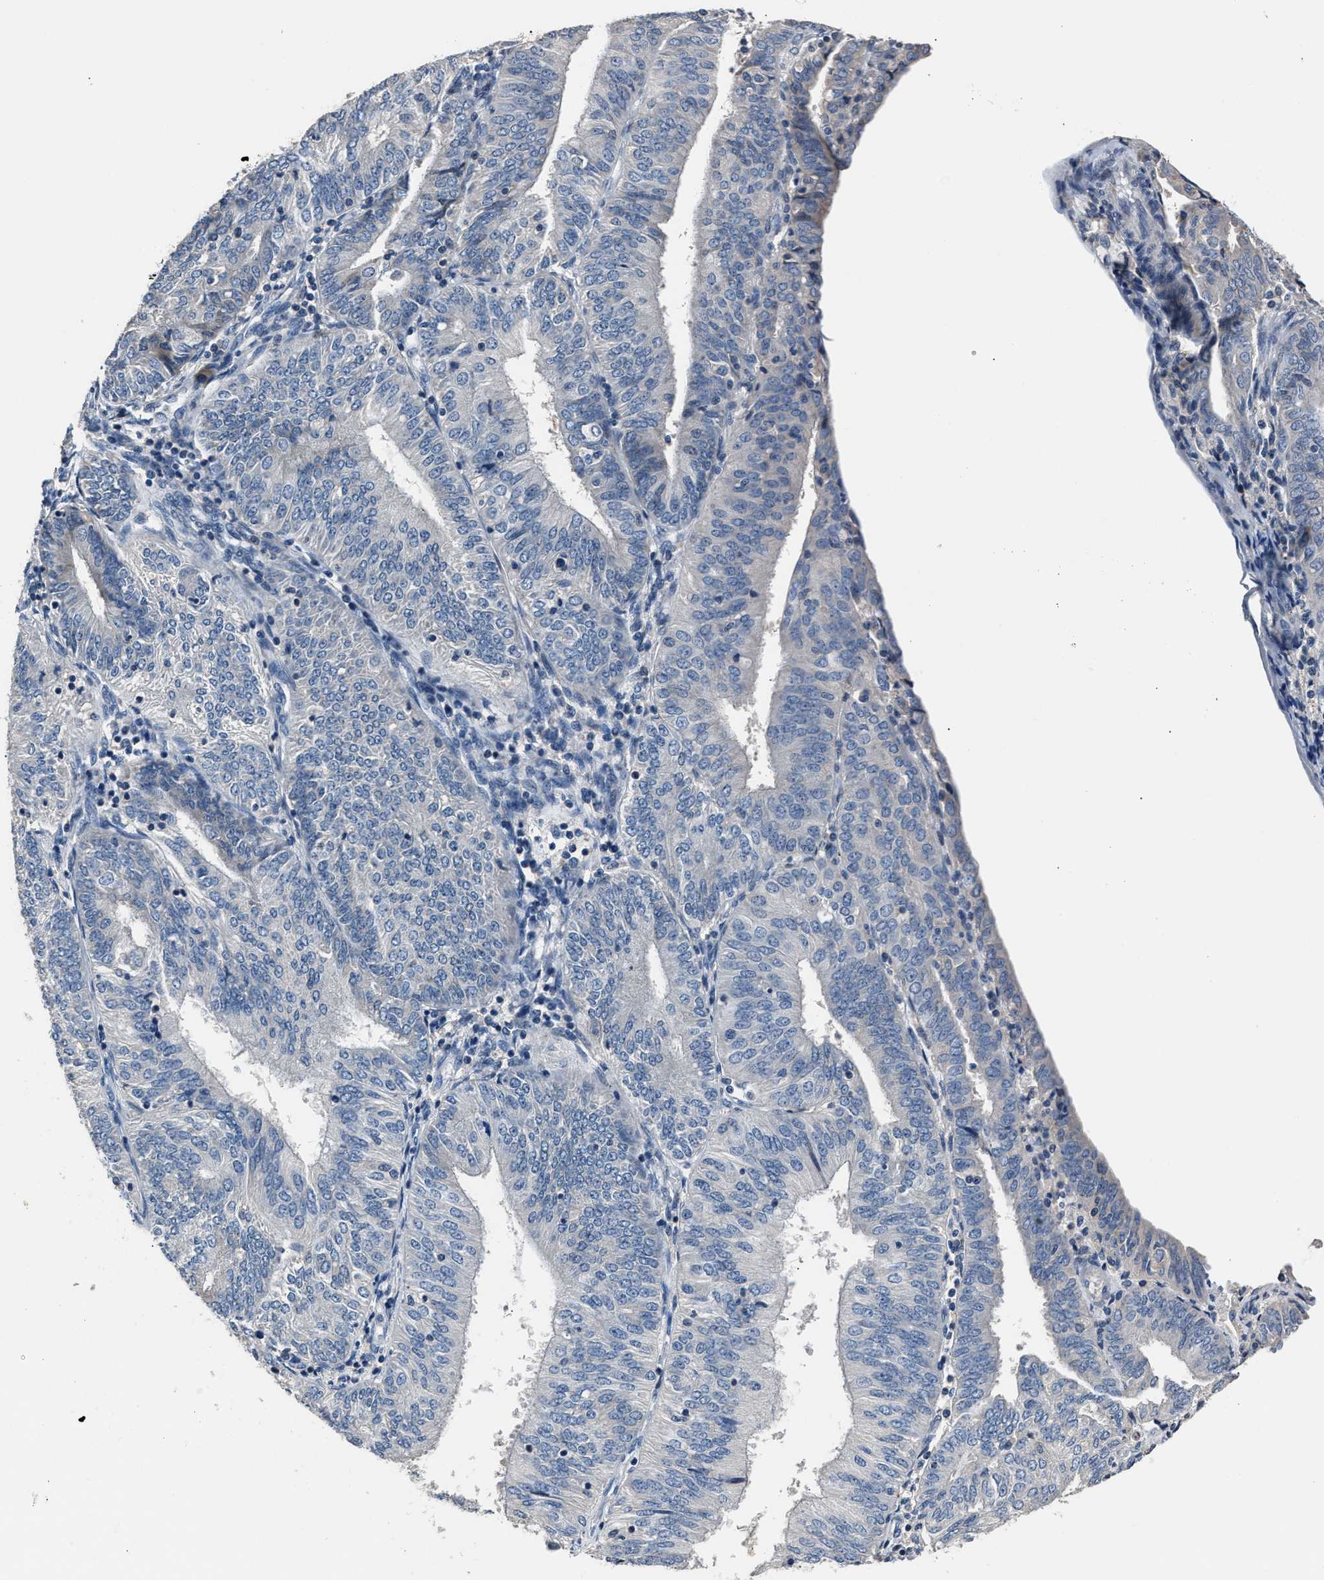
{"staining": {"intensity": "negative", "quantity": "none", "location": "none"}, "tissue": "endometrial cancer", "cell_type": "Tumor cells", "image_type": "cancer", "snomed": [{"axis": "morphology", "description": "Adenocarcinoma, NOS"}, {"axis": "topography", "description": "Endometrium"}], "caption": "DAB (3,3'-diaminobenzidine) immunohistochemical staining of endometrial adenocarcinoma demonstrates no significant expression in tumor cells.", "gene": "DNAJC24", "patient": {"sex": "female", "age": 58}}